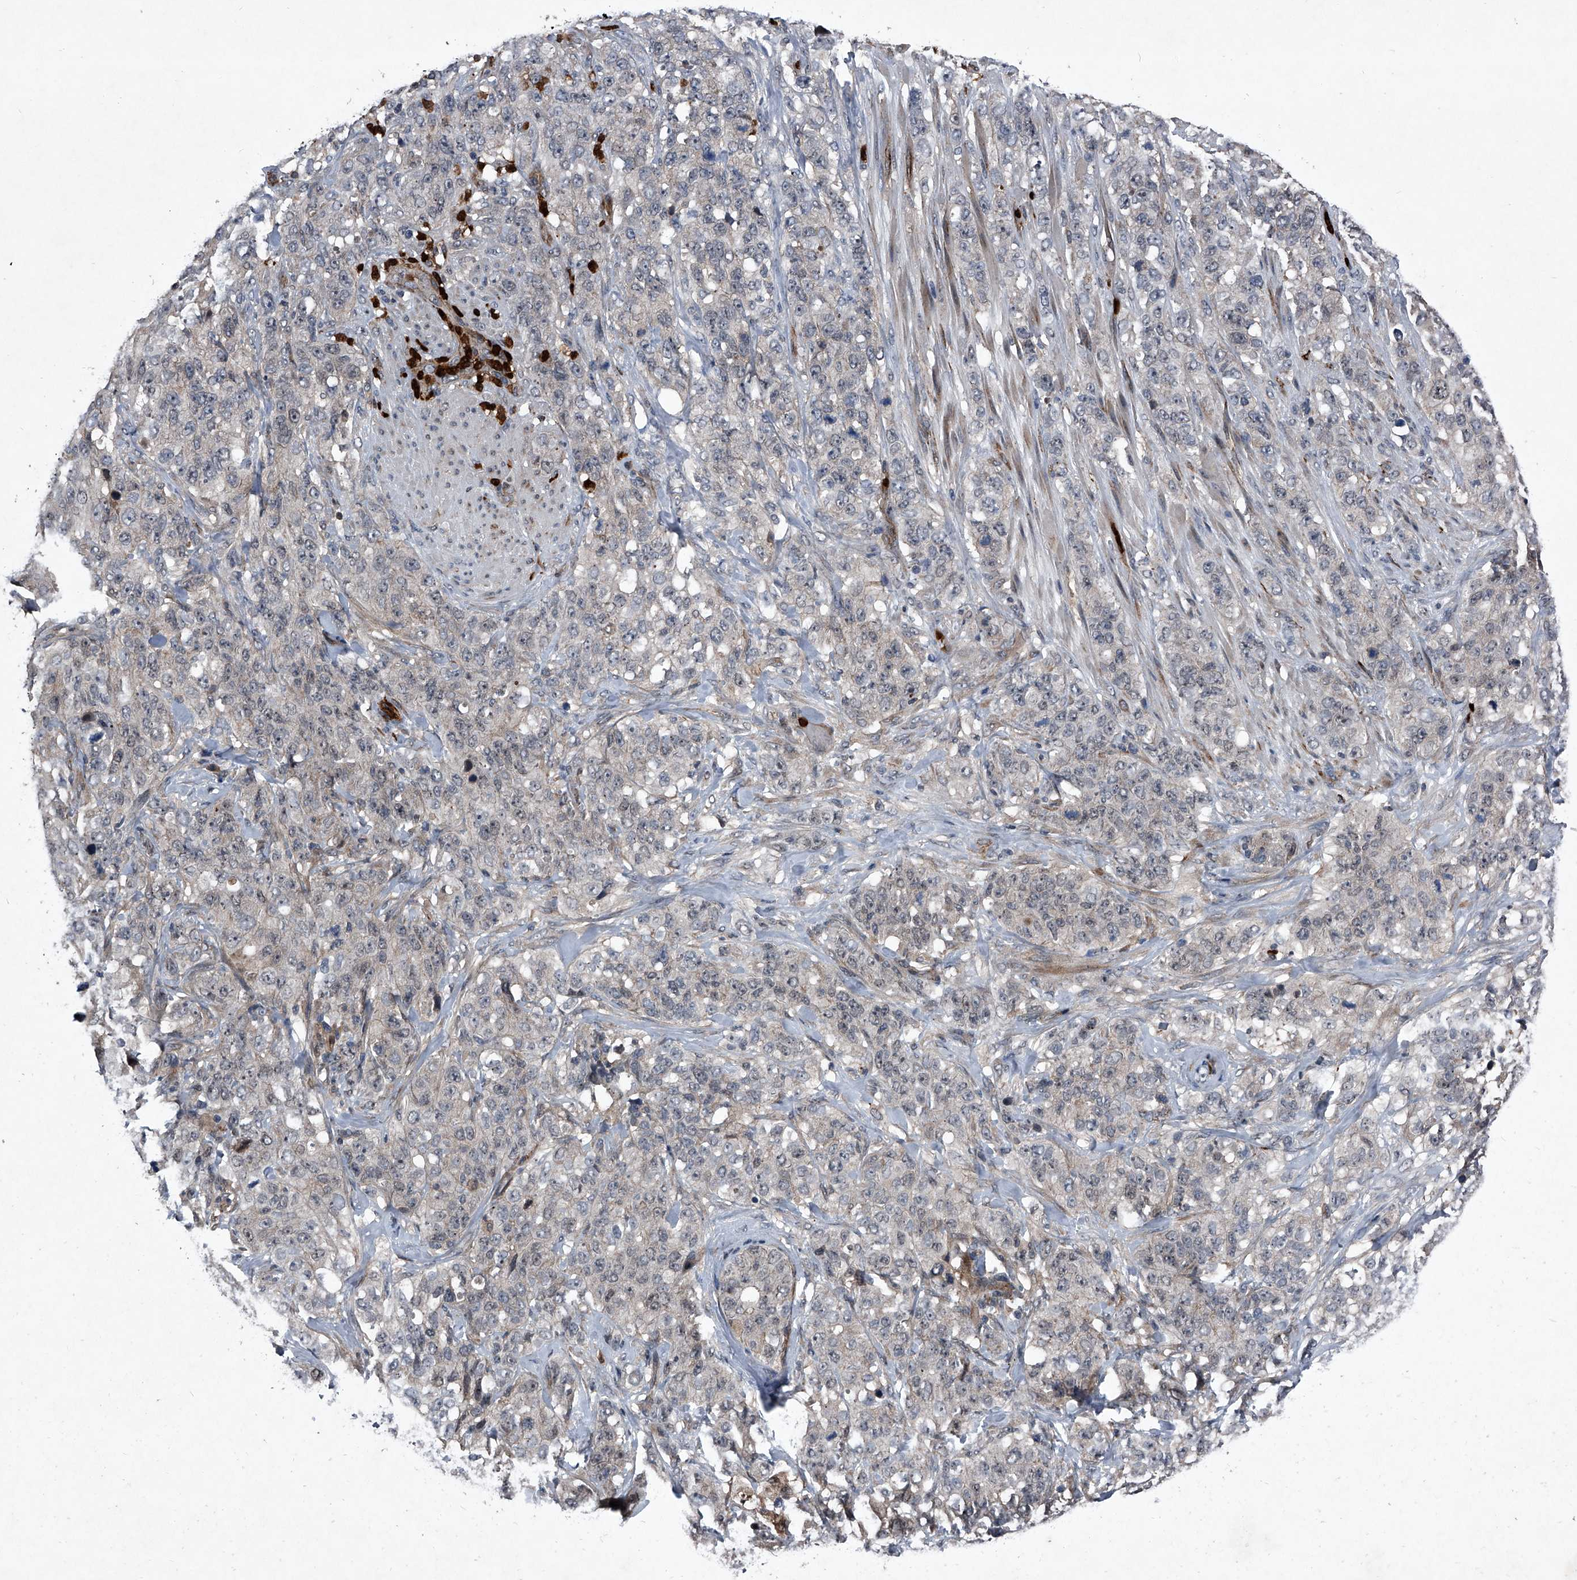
{"staining": {"intensity": "negative", "quantity": "none", "location": "none"}, "tissue": "stomach cancer", "cell_type": "Tumor cells", "image_type": "cancer", "snomed": [{"axis": "morphology", "description": "Adenocarcinoma, NOS"}, {"axis": "topography", "description": "Stomach"}], "caption": "This is an immunohistochemistry photomicrograph of adenocarcinoma (stomach). There is no positivity in tumor cells.", "gene": "MAPKAP1", "patient": {"sex": "male", "age": 48}}